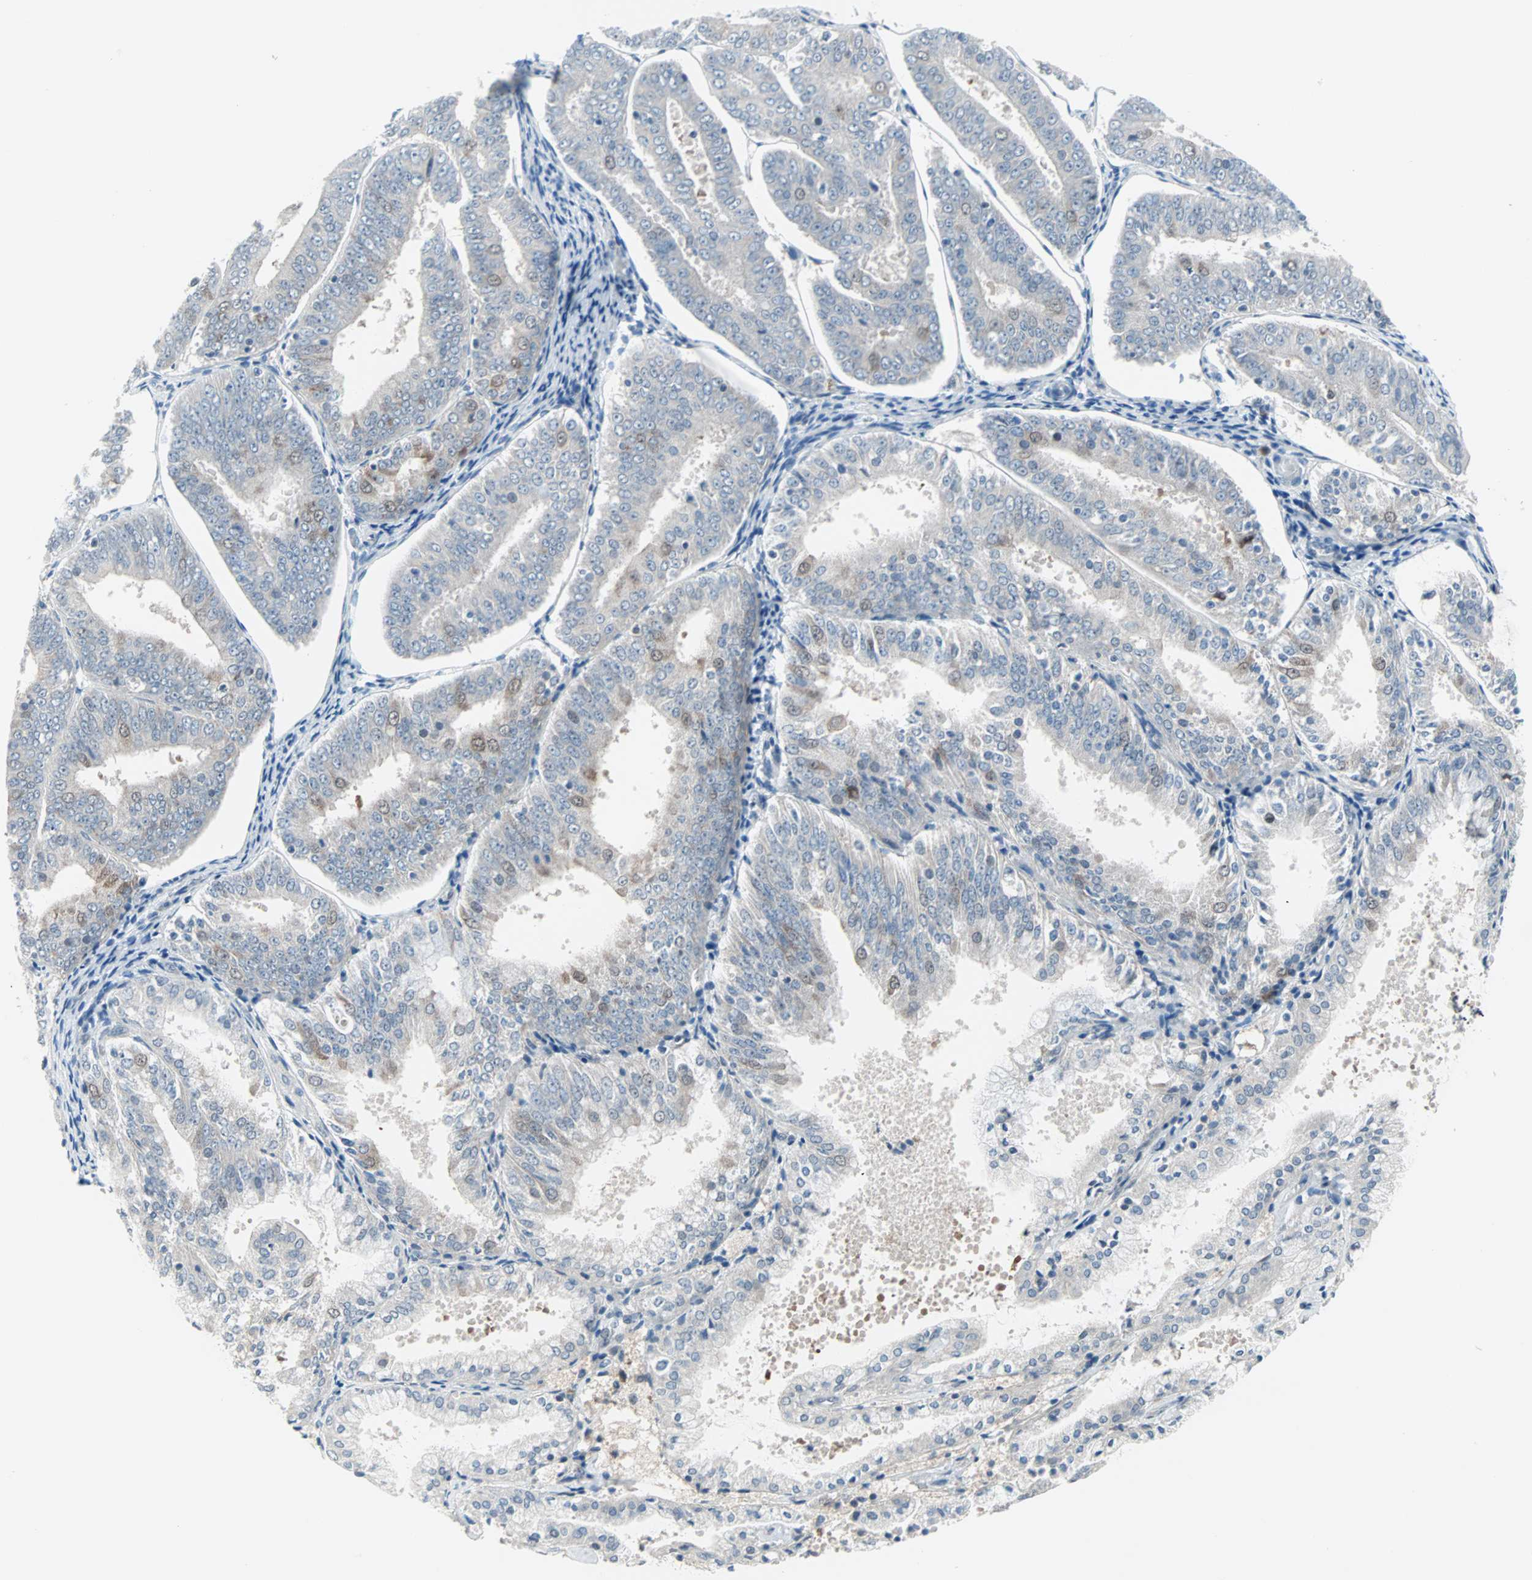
{"staining": {"intensity": "weak", "quantity": "<25%", "location": "cytoplasmic/membranous,nuclear"}, "tissue": "endometrial cancer", "cell_type": "Tumor cells", "image_type": "cancer", "snomed": [{"axis": "morphology", "description": "Adenocarcinoma, NOS"}, {"axis": "topography", "description": "Endometrium"}], "caption": "There is no significant expression in tumor cells of adenocarcinoma (endometrial). (IHC, brightfield microscopy, high magnification).", "gene": "CASP3", "patient": {"sex": "female", "age": 63}}